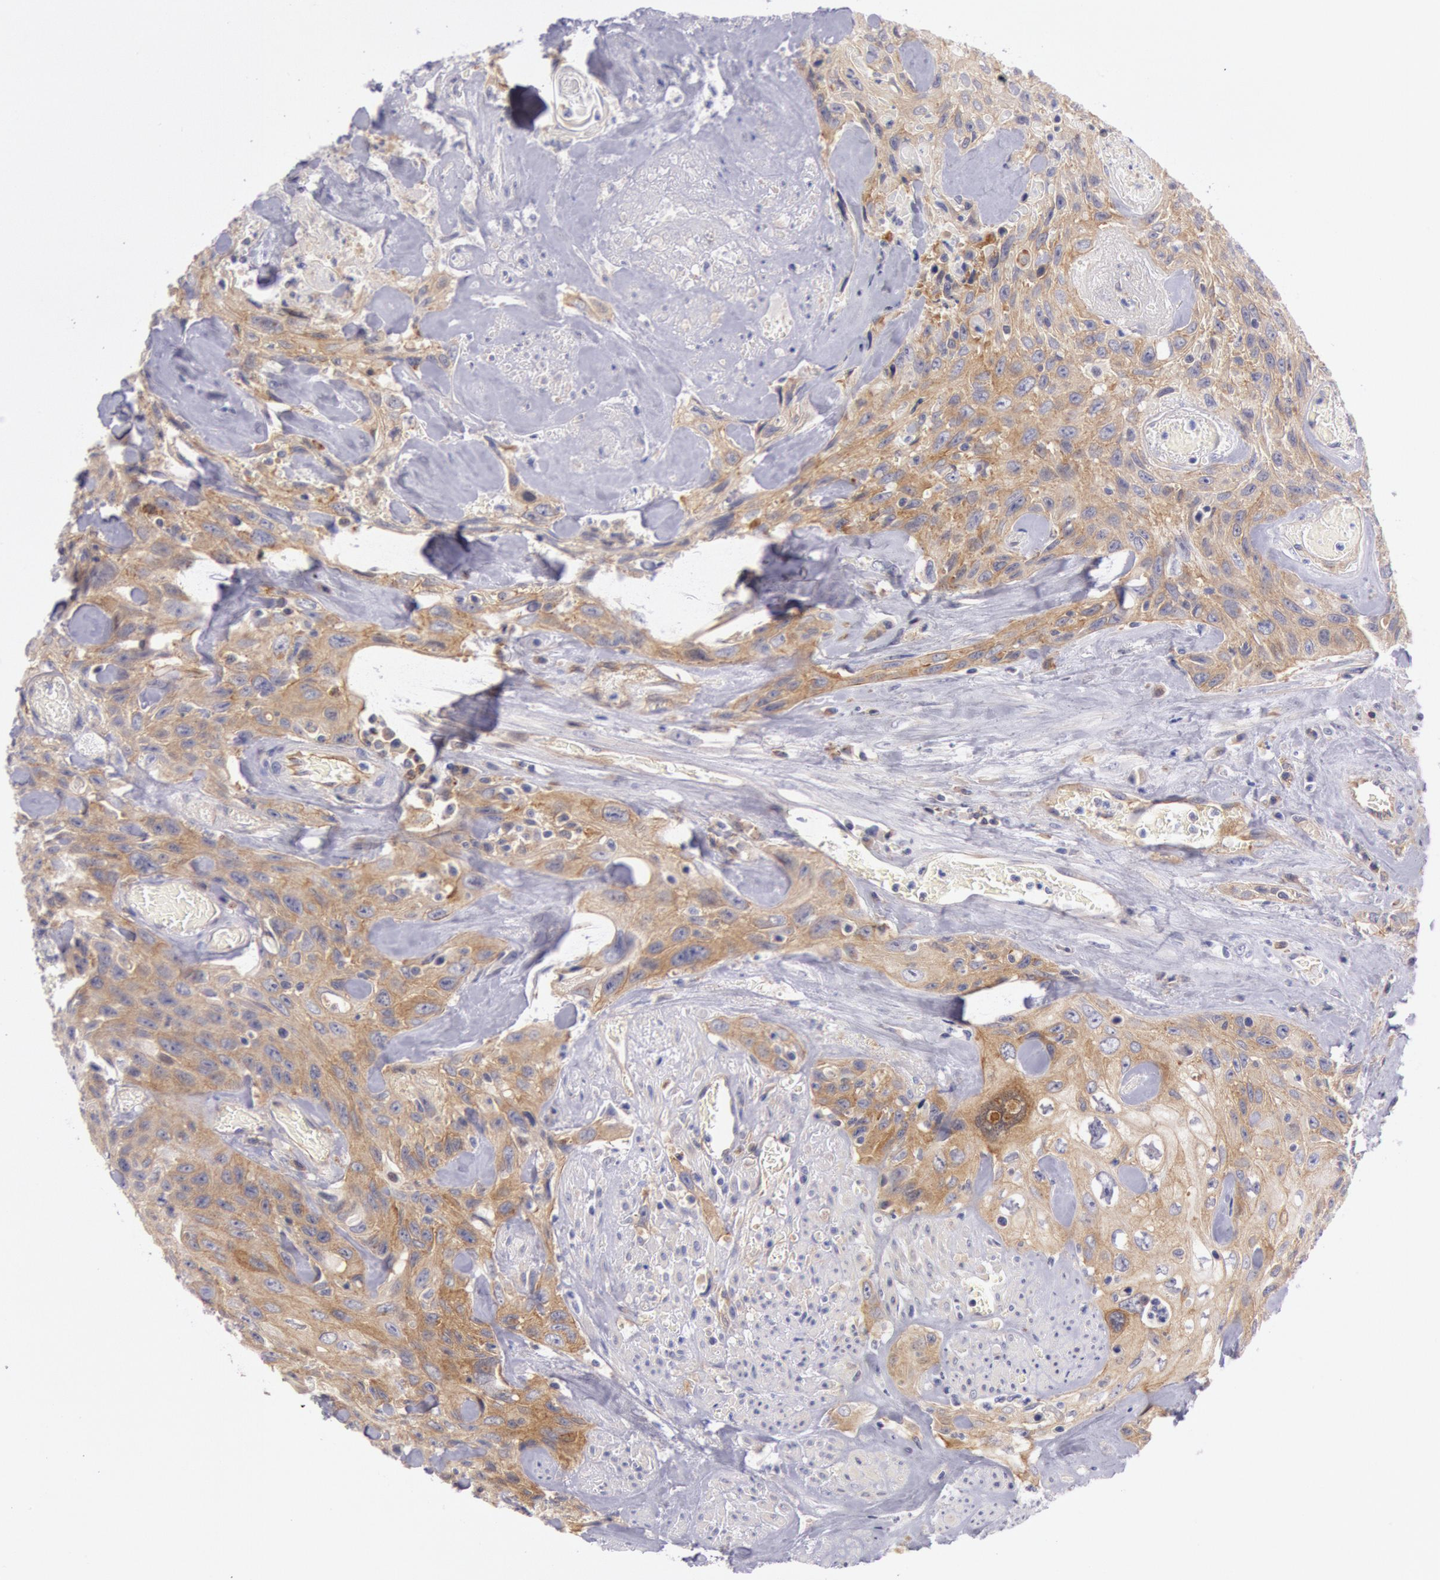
{"staining": {"intensity": "moderate", "quantity": ">75%", "location": "cytoplasmic/membranous"}, "tissue": "urothelial cancer", "cell_type": "Tumor cells", "image_type": "cancer", "snomed": [{"axis": "morphology", "description": "Urothelial carcinoma, High grade"}, {"axis": "topography", "description": "Urinary bladder"}], "caption": "Moderate cytoplasmic/membranous protein expression is identified in approximately >75% of tumor cells in urothelial carcinoma (high-grade). Using DAB (brown) and hematoxylin (blue) stains, captured at high magnification using brightfield microscopy.", "gene": "MYO5A", "patient": {"sex": "female", "age": 84}}